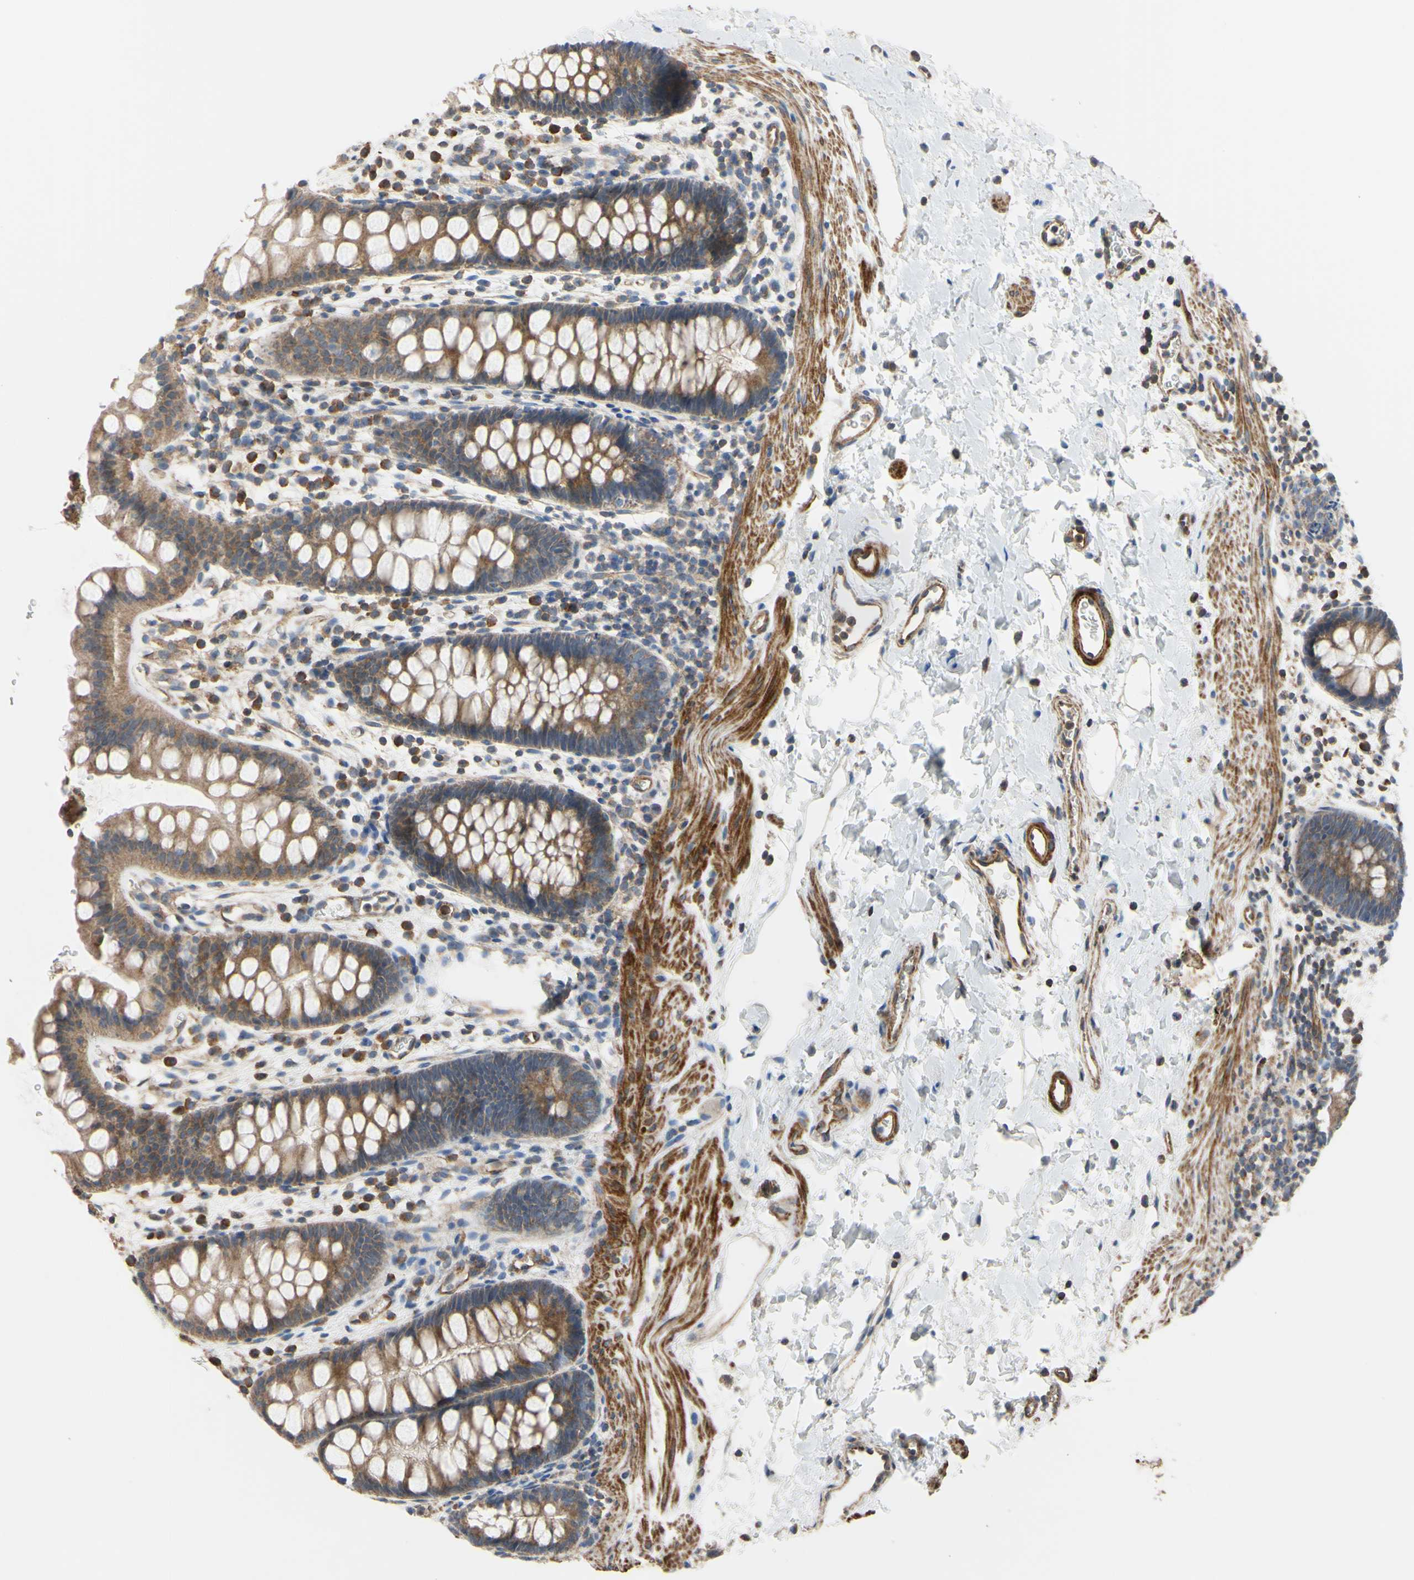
{"staining": {"intensity": "moderate", "quantity": ">75%", "location": "cytoplasmic/membranous"}, "tissue": "rectum", "cell_type": "Glandular cells", "image_type": "normal", "snomed": [{"axis": "morphology", "description": "Normal tissue, NOS"}, {"axis": "topography", "description": "Rectum"}], "caption": "DAB (3,3'-diaminobenzidine) immunohistochemical staining of normal rectum demonstrates moderate cytoplasmic/membranous protein positivity in about >75% of glandular cells.", "gene": "BECN1", "patient": {"sex": "female", "age": 24}}